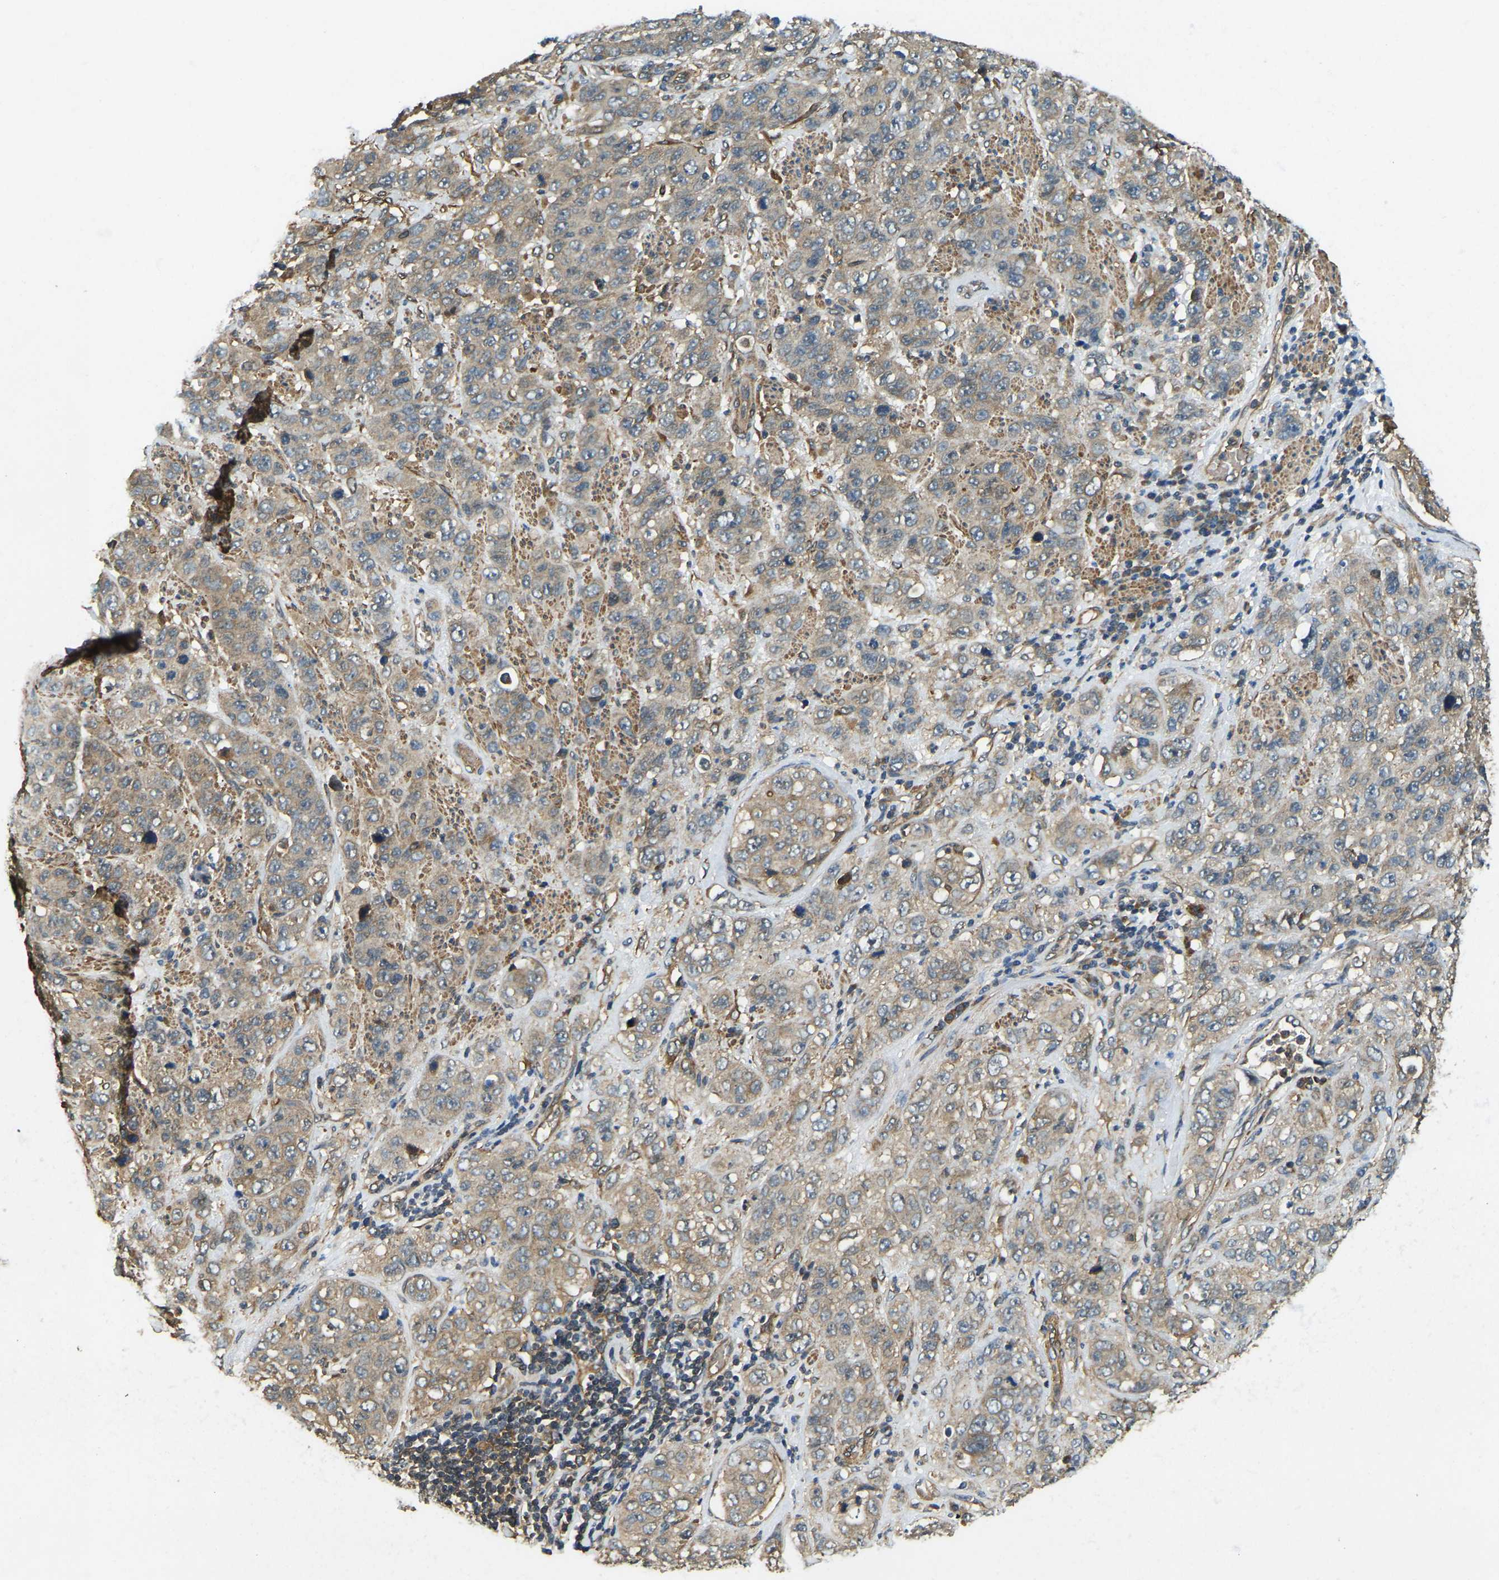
{"staining": {"intensity": "weak", "quantity": ">75%", "location": "cytoplasmic/membranous"}, "tissue": "stomach cancer", "cell_type": "Tumor cells", "image_type": "cancer", "snomed": [{"axis": "morphology", "description": "Adenocarcinoma, NOS"}, {"axis": "topography", "description": "Stomach"}], "caption": "The photomicrograph displays a brown stain indicating the presence of a protein in the cytoplasmic/membranous of tumor cells in adenocarcinoma (stomach). Immunohistochemistry stains the protein of interest in brown and the nuclei are stained blue.", "gene": "ERGIC1", "patient": {"sex": "male", "age": 48}}